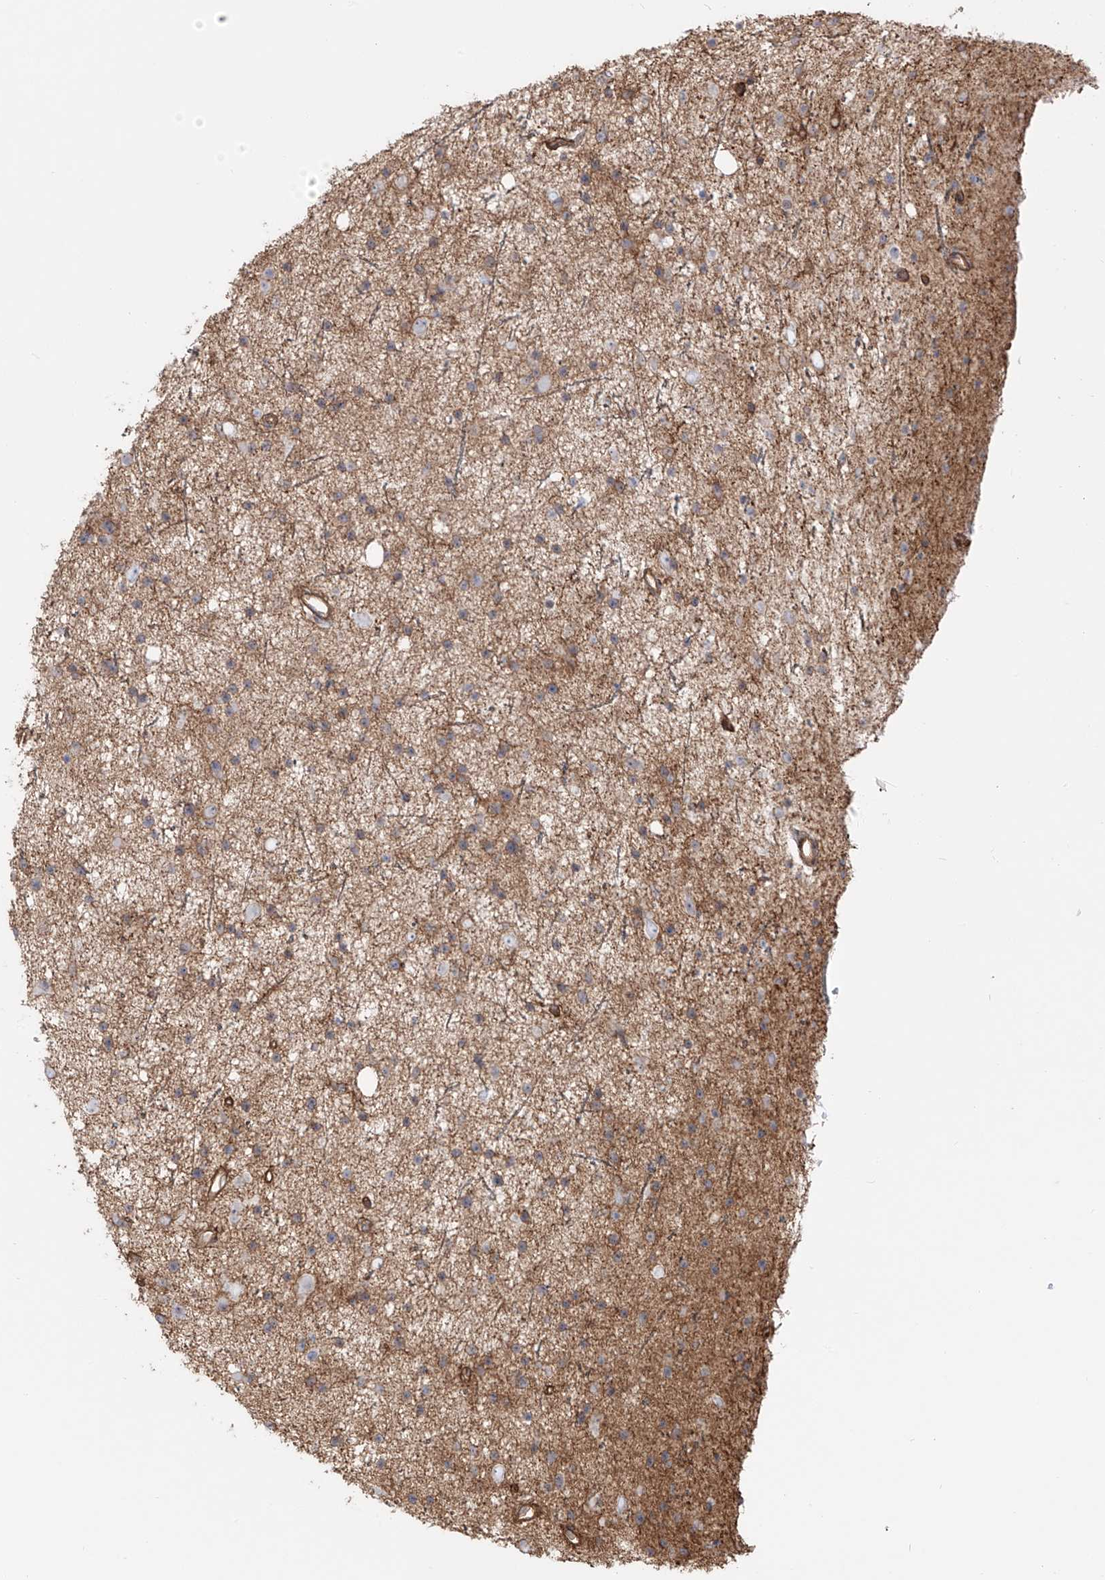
{"staining": {"intensity": "moderate", "quantity": "25%-75%", "location": "cytoplasmic/membranous"}, "tissue": "glioma", "cell_type": "Tumor cells", "image_type": "cancer", "snomed": [{"axis": "morphology", "description": "Glioma, malignant, Low grade"}, {"axis": "topography", "description": "Cerebral cortex"}], "caption": "IHC image of human malignant glioma (low-grade) stained for a protein (brown), which displays medium levels of moderate cytoplasmic/membranous staining in approximately 25%-75% of tumor cells.", "gene": "ZNF180", "patient": {"sex": "female", "age": 39}}